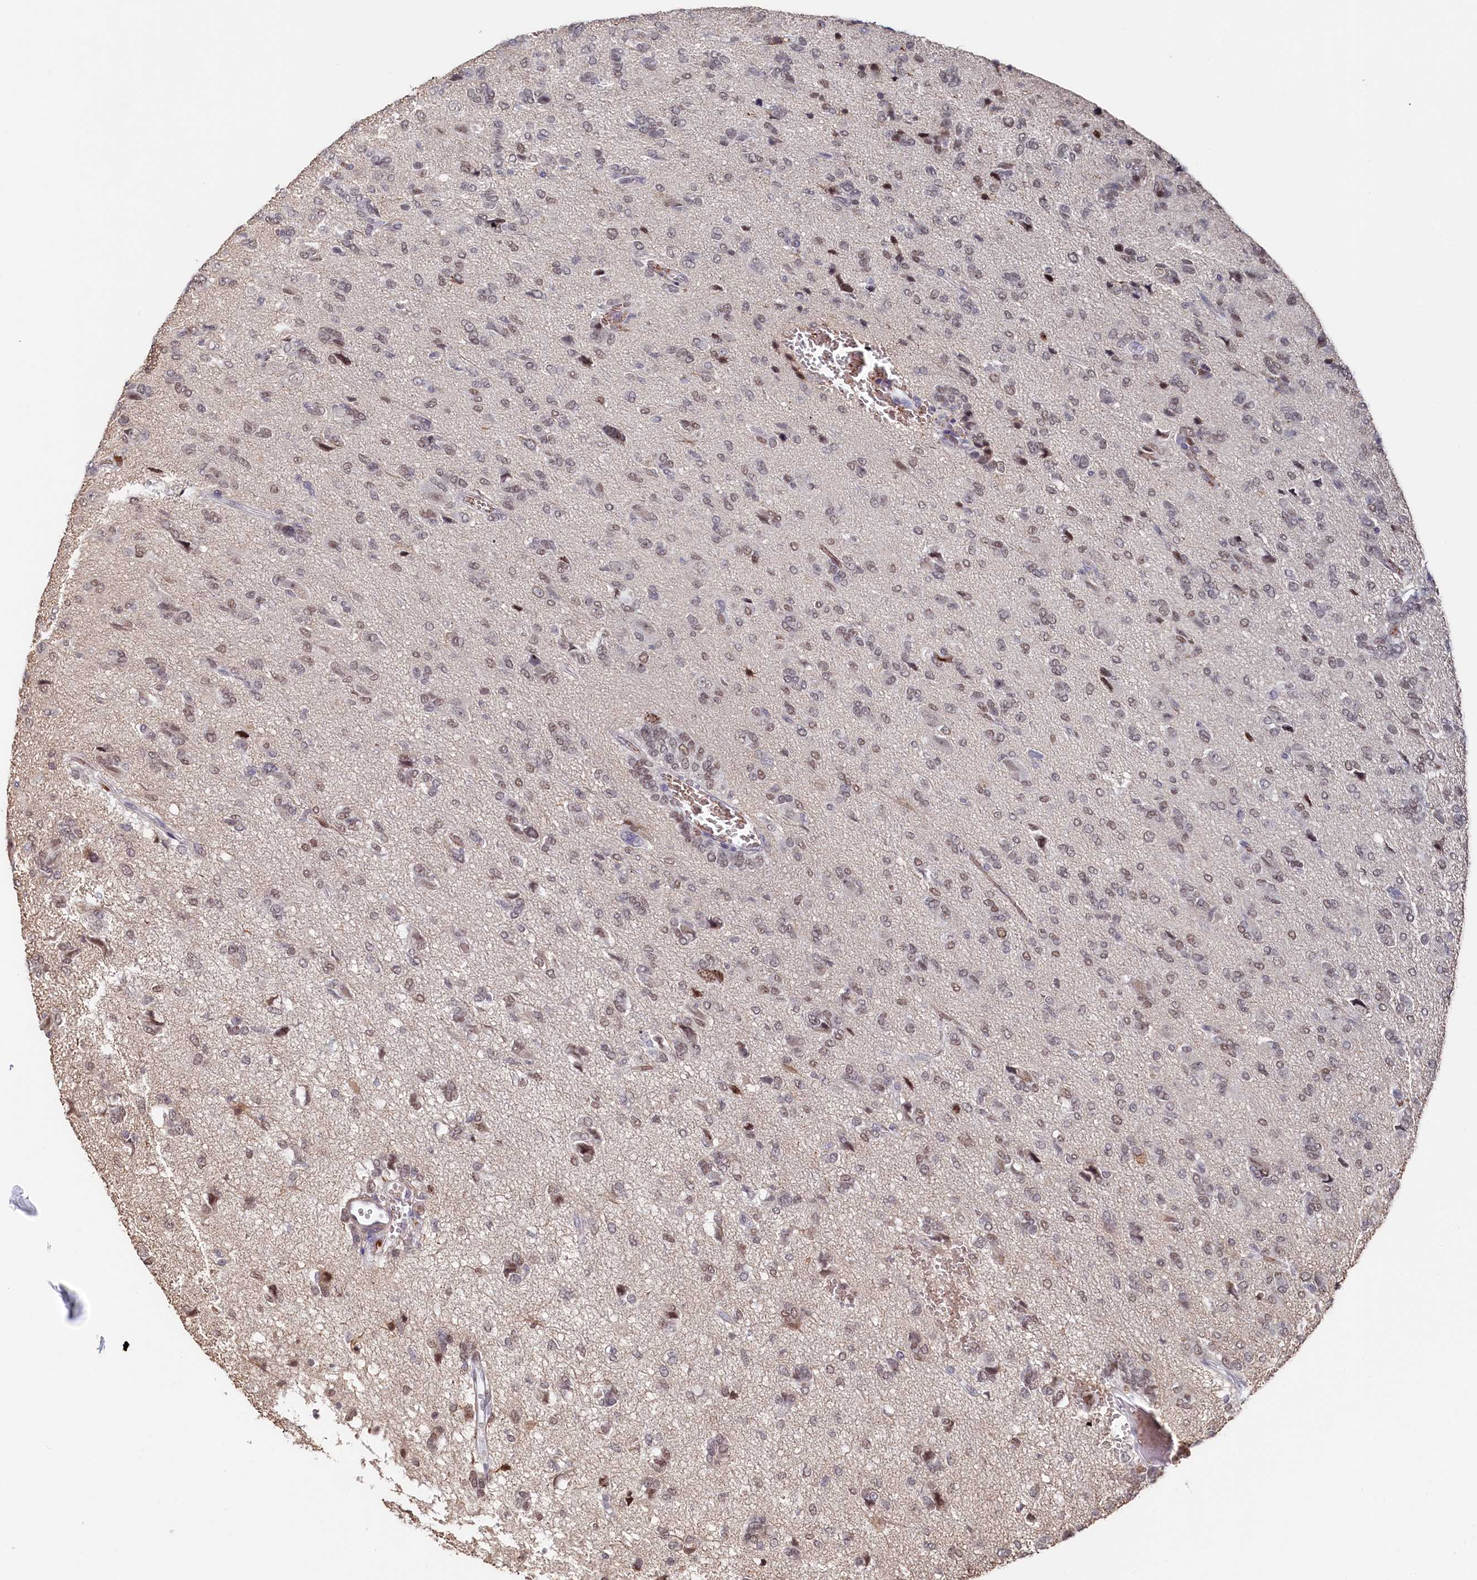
{"staining": {"intensity": "weak", "quantity": ">75%", "location": "nuclear"}, "tissue": "glioma", "cell_type": "Tumor cells", "image_type": "cancer", "snomed": [{"axis": "morphology", "description": "Glioma, malignant, High grade"}, {"axis": "topography", "description": "Brain"}], "caption": "Malignant glioma (high-grade) stained for a protein exhibits weak nuclear positivity in tumor cells.", "gene": "TIGD4", "patient": {"sex": "female", "age": 59}}